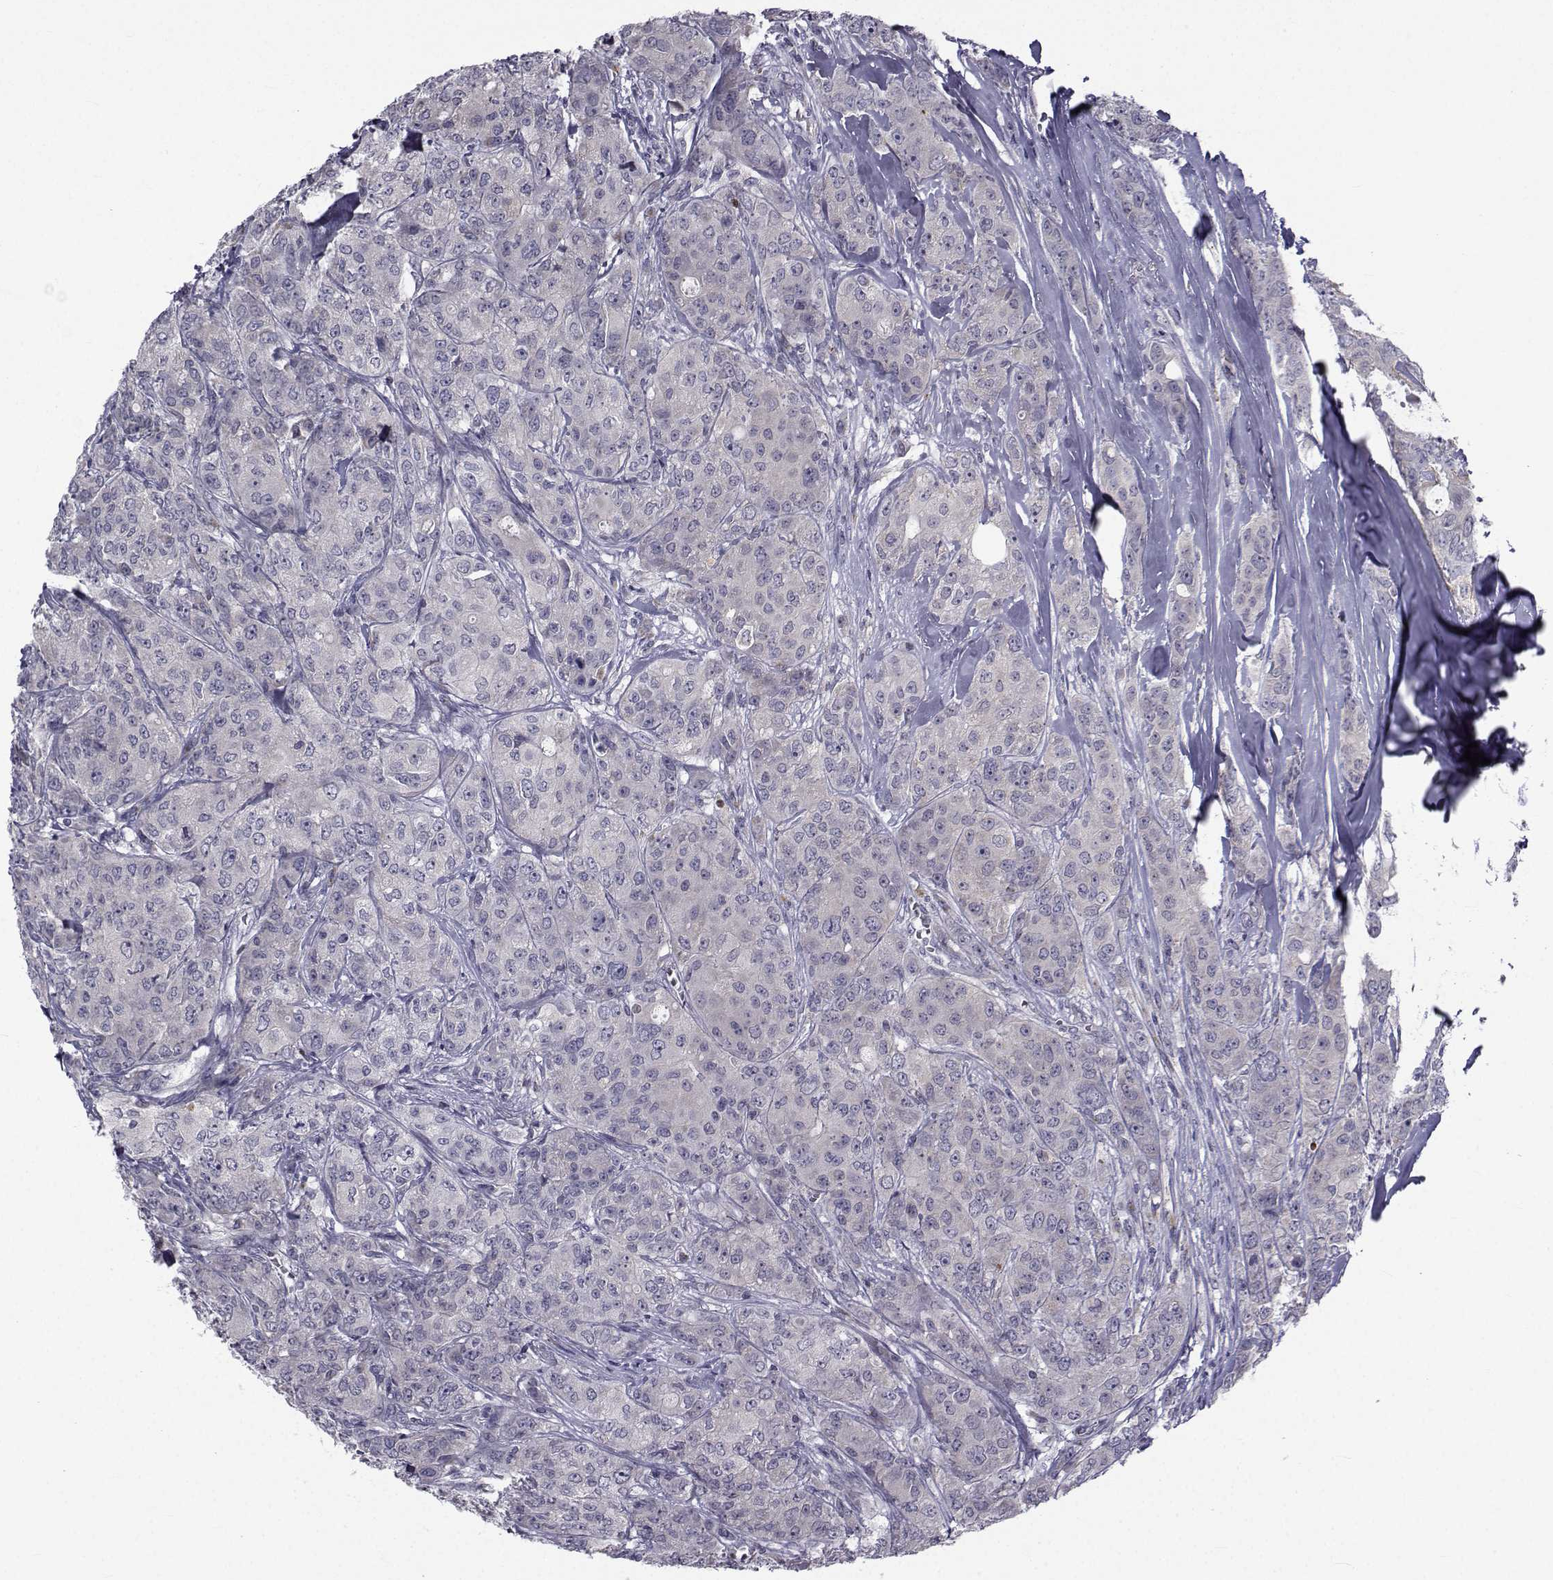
{"staining": {"intensity": "negative", "quantity": "none", "location": "none"}, "tissue": "breast cancer", "cell_type": "Tumor cells", "image_type": "cancer", "snomed": [{"axis": "morphology", "description": "Duct carcinoma"}, {"axis": "topography", "description": "Breast"}], "caption": "Image shows no protein staining in tumor cells of infiltrating ductal carcinoma (breast) tissue.", "gene": "ANGPT1", "patient": {"sex": "female", "age": 43}}